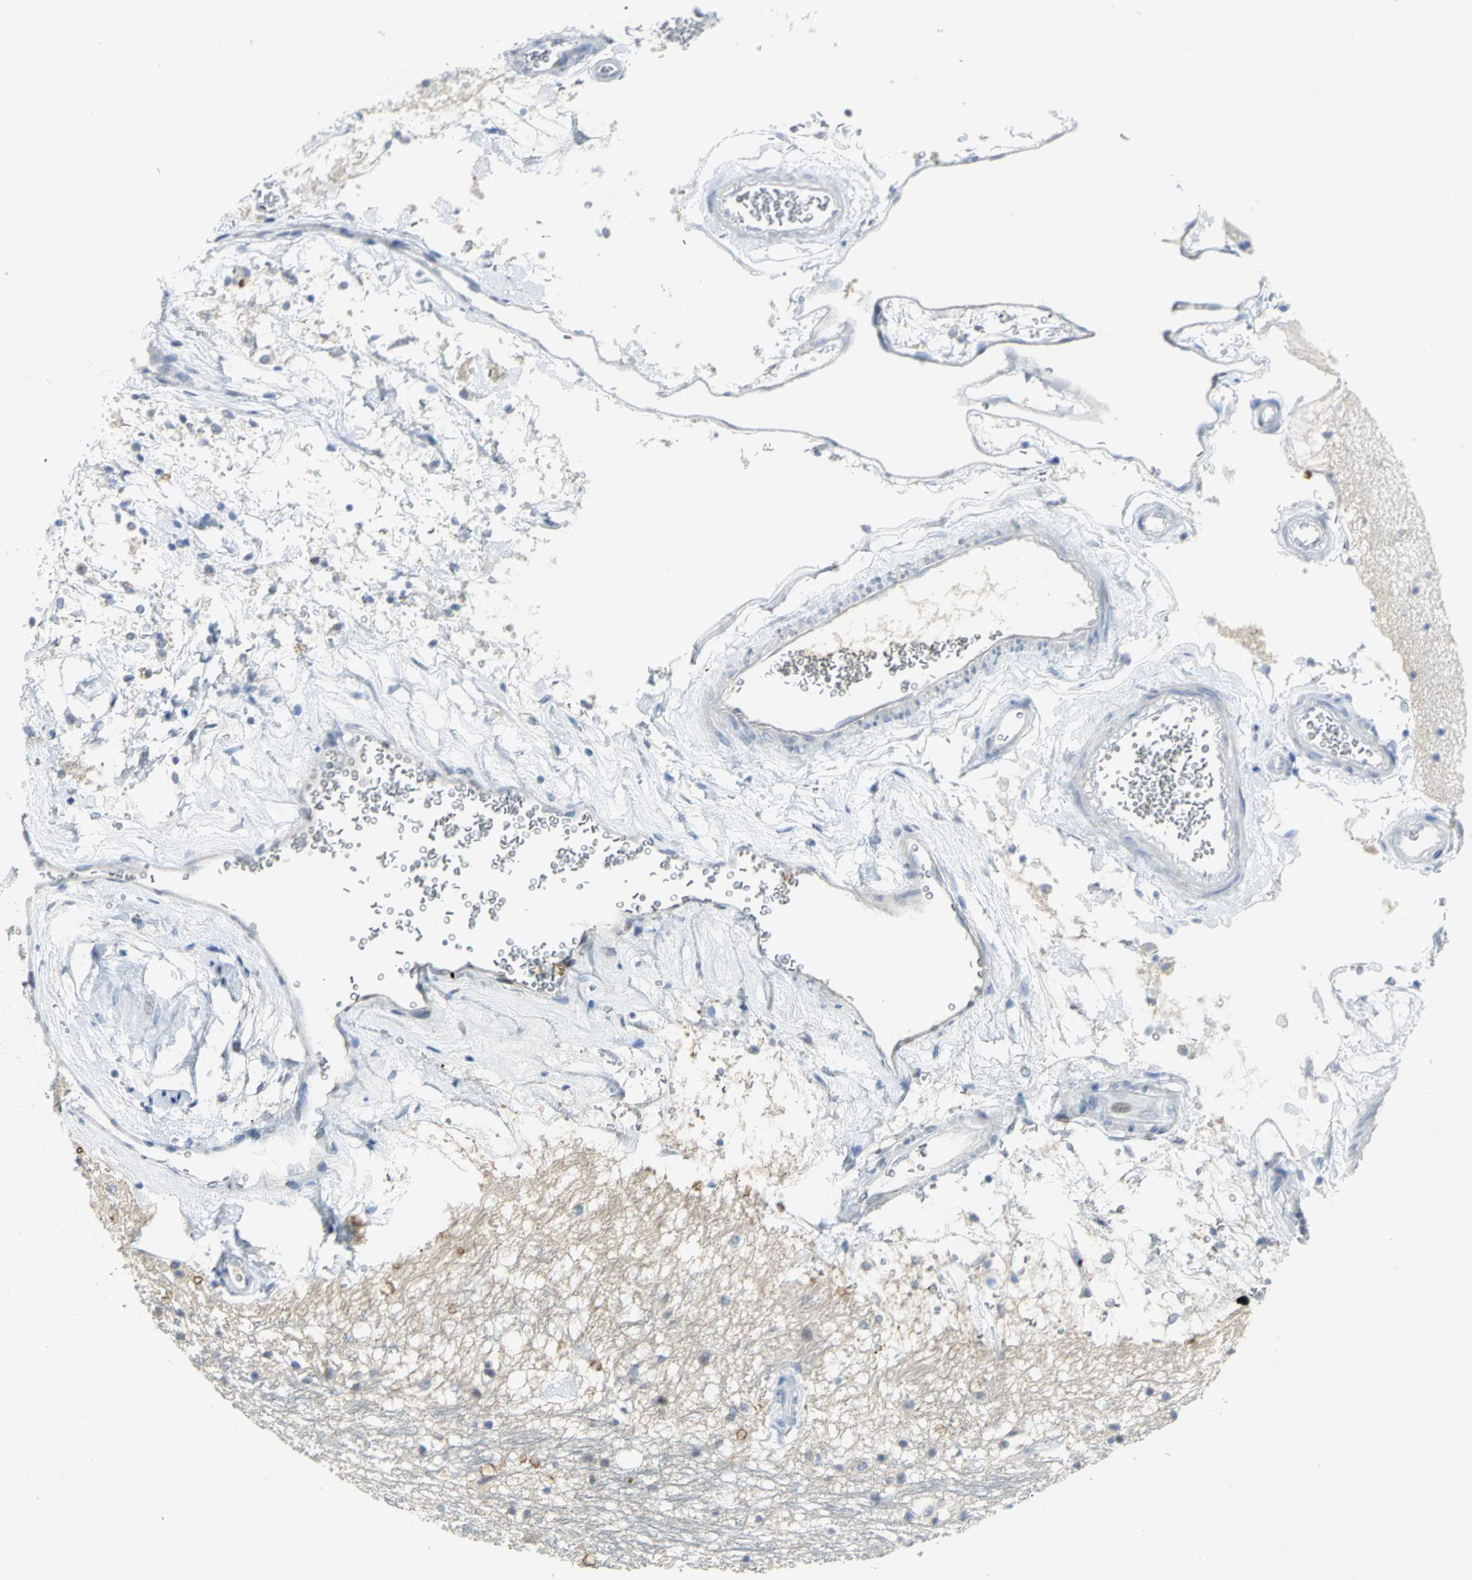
{"staining": {"intensity": "negative", "quantity": "none", "location": "none"}, "tissue": "hippocampus", "cell_type": "Glial cells", "image_type": "normal", "snomed": [{"axis": "morphology", "description": "Normal tissue, NOS"}, {"axis": "topography", "description": "Hippocampus"}], "caption": "Immunohistochemistry (IHC) of unremarkable hippocampus shows no staining in glial cells. (Stains: DAB (3,3'-diaminobenzidine) immunohistochemistry (IHC) with hematoxylin counter stain, Microscopy: brightfield microscopy at high magnification).", "gene": "GYG2", "patient": {"sex": "male", "age": 45}}